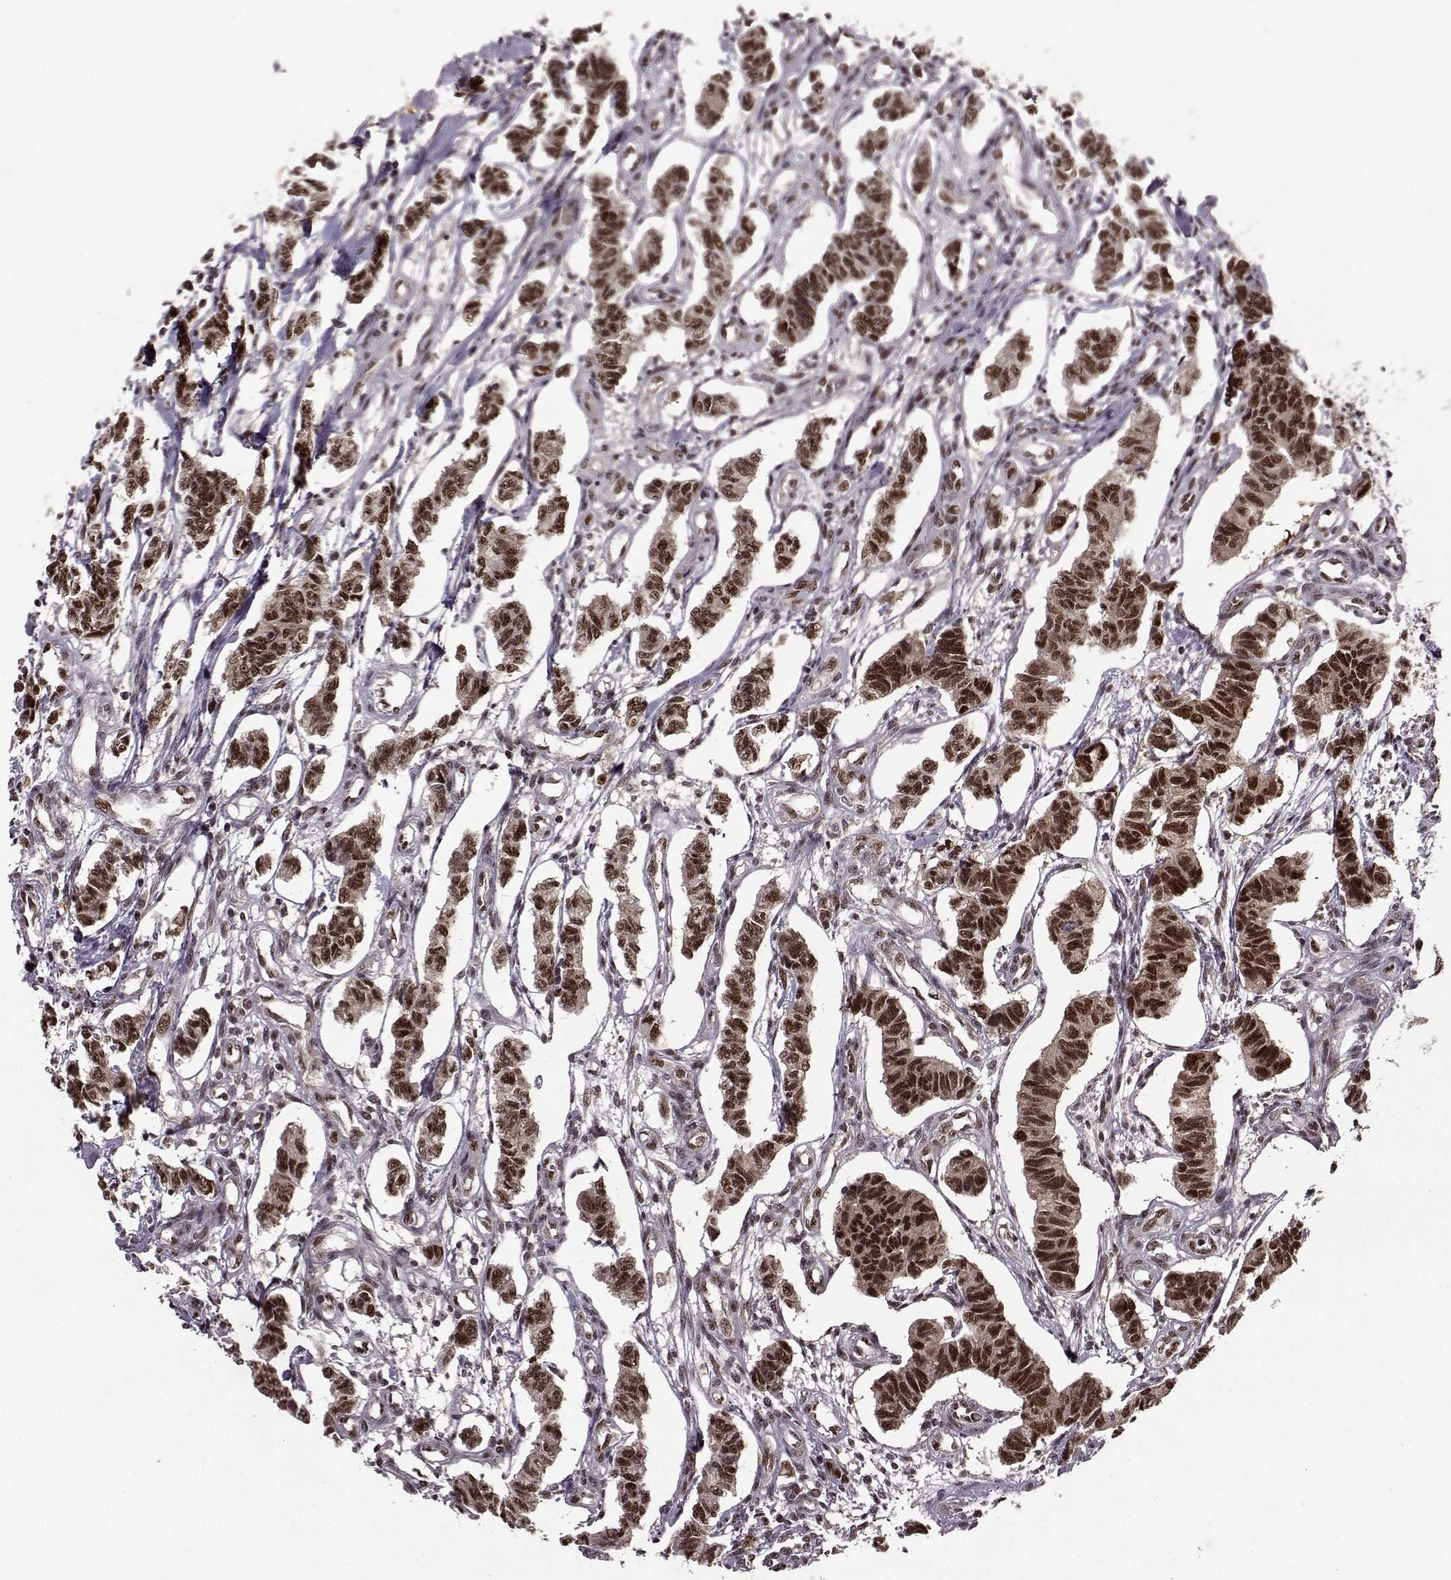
{"staining": {"intensity": "strong", "quantity": ">75%", "location": "nuclear"}, "tissue": "carcinoid", "cell_type": "Tumor cells", "image_type": "cancer", "snomed": [{"axis": "morphology", "description": "Carcinoid, malignant, NOS"}, {"axis": "topography", "description": "Kidney"}], "caption": "Protein expression analysis of malignant carcinoid reveals strong nuclear staining in about >75% of tumor cells.", "gene": "FTO", "patient": {"sex": "female", "age": 41}}